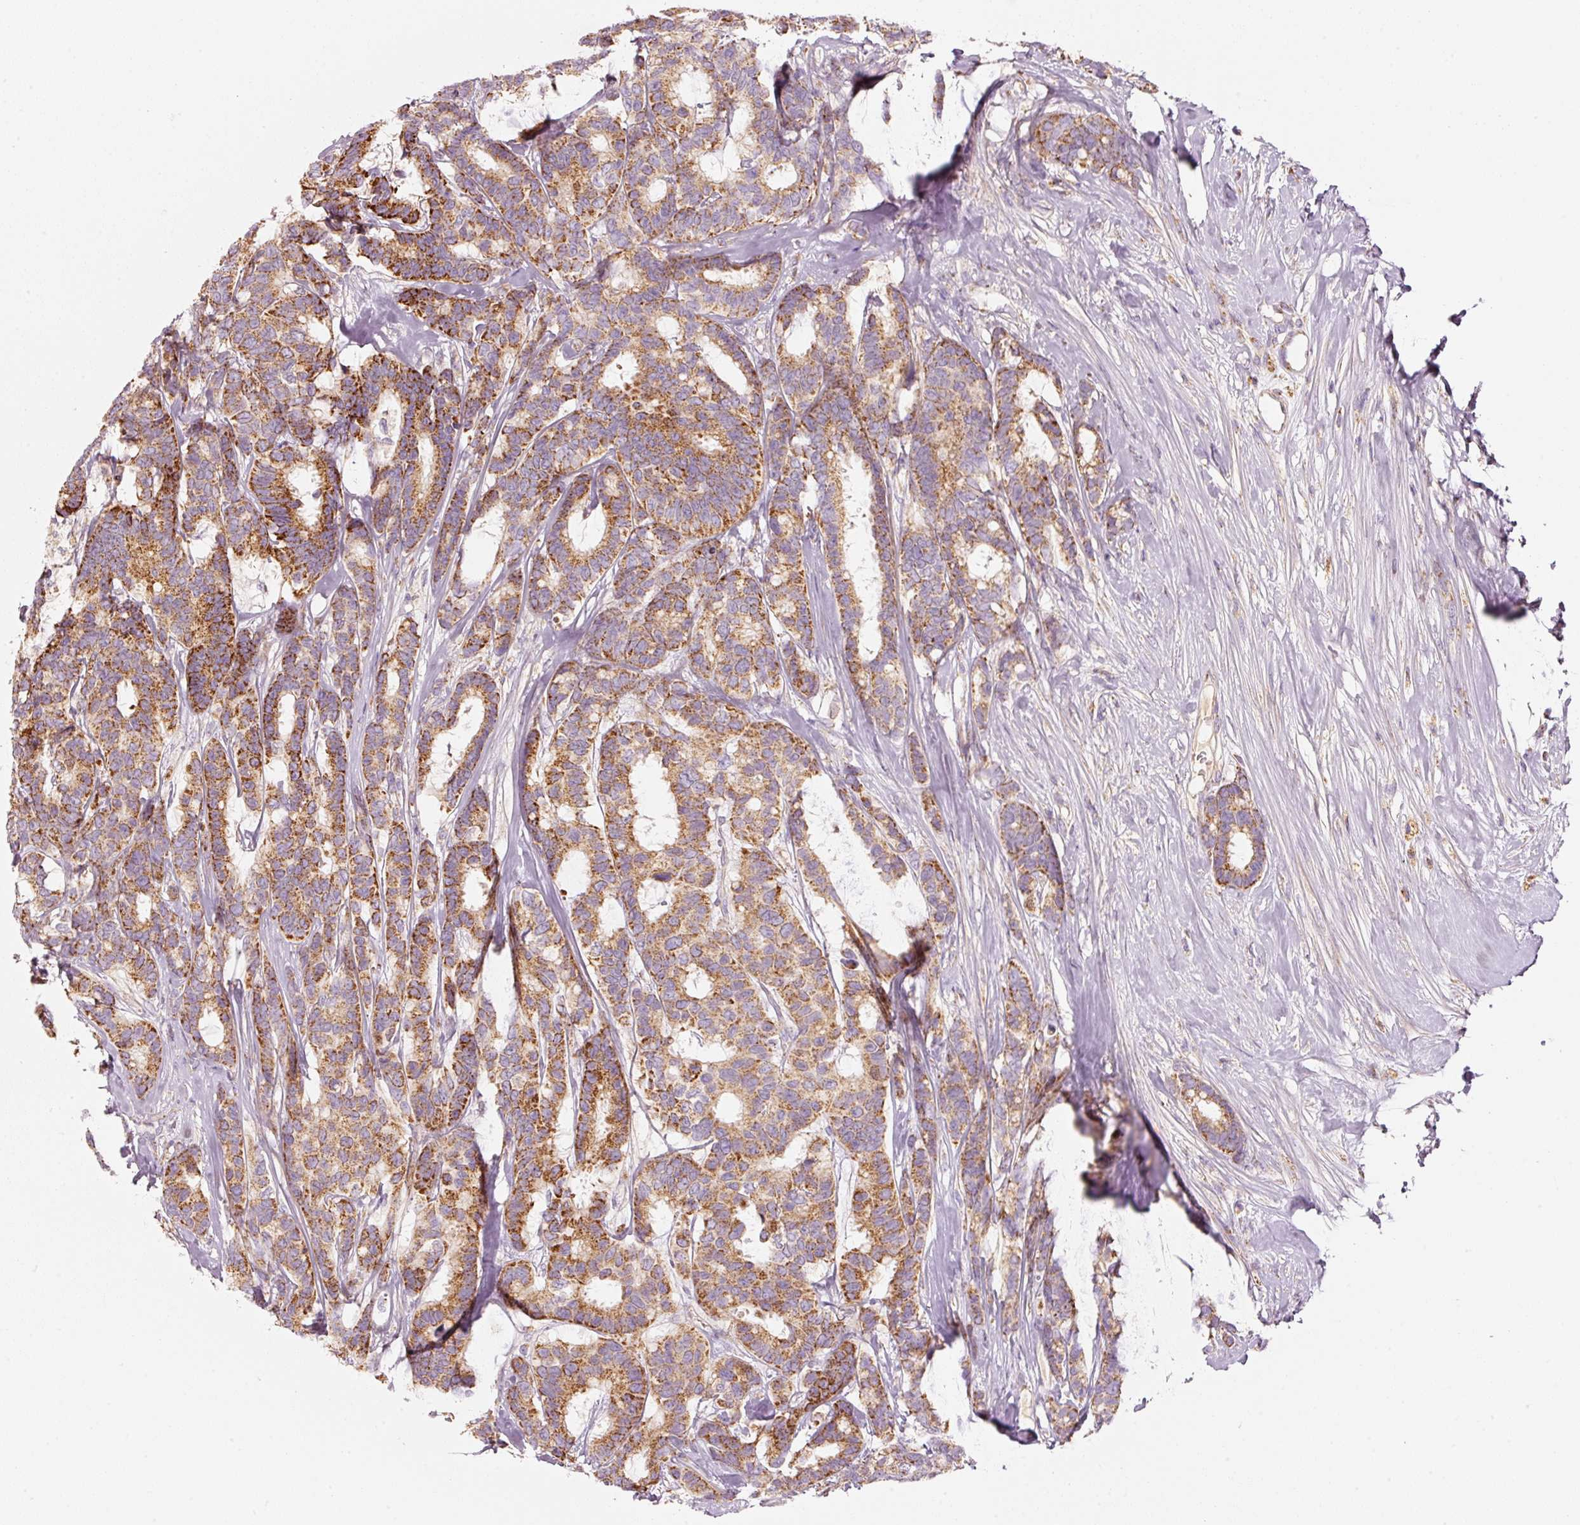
{"staining": {"intensity": "moderate", "quantity": ">75%", "location": "cytoplasmic/membranous"}, "tissue": "breast cancer", "cell_type": "Tumor cells", "image_type": "cancer", "snomed": [{"axis": "morphology", "description": "Duct carcinoma"}, {"axis": "topography", "description": "Breast"}], "caption": "Intraductal carcinoma (breast) was stained to show a protein in brown. There is medium levels of moderate cytoplasmic/membranous positivity in approximately >75% of tumor cells. The protein of interest is stained brown, and the nuclei are stained in blue (DAB (3,3'-diaminobenzidine) IHC with brightfield microscopy, high magnification).", "gene": "C17orf98", "patient": {"sex": "female", "age": 87}}